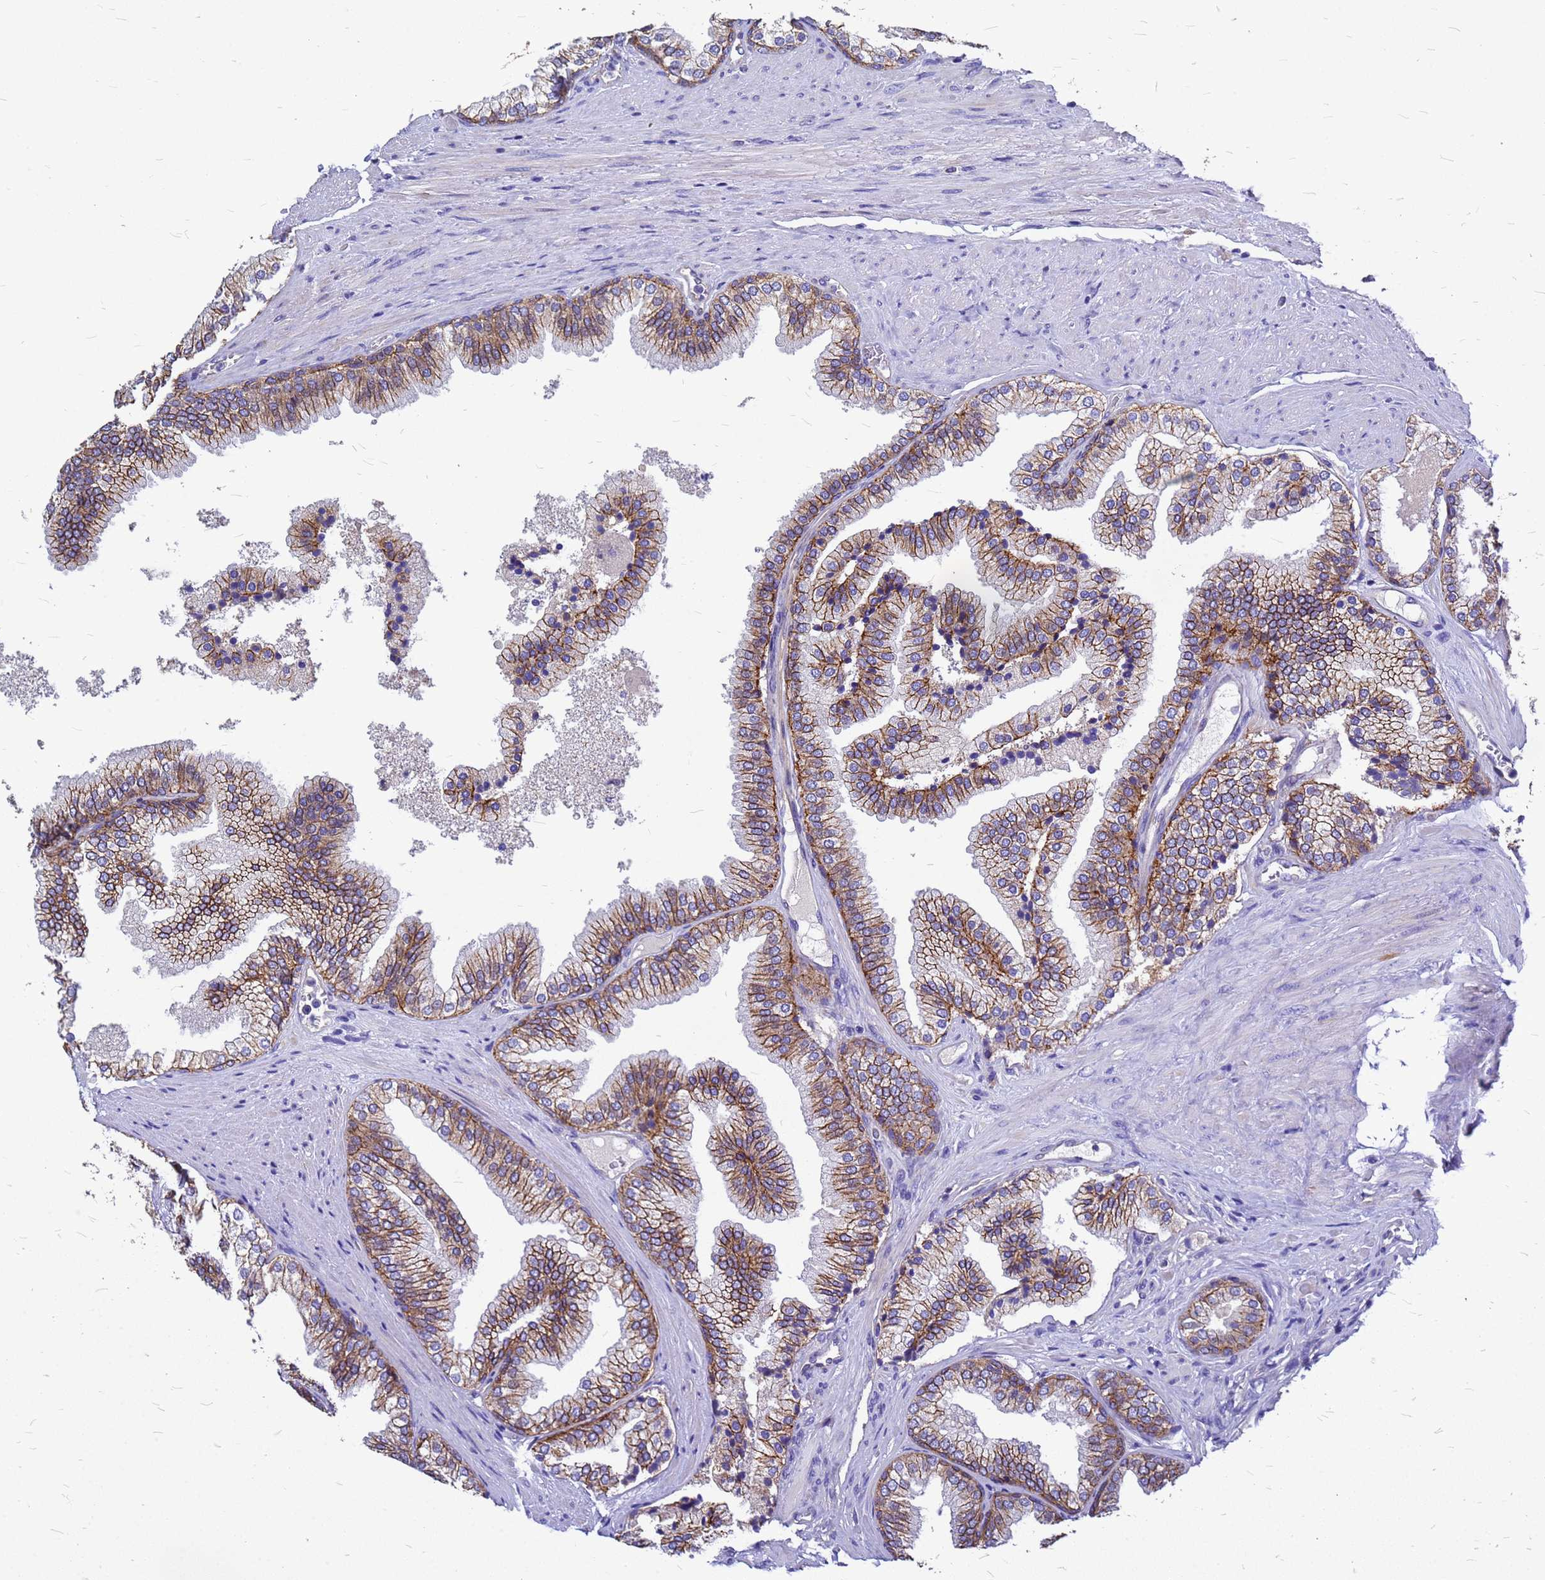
{"staining": {"intensity": "moderate", "quantity": "25%-75%", "location": "cytoplasmic/membranous"}, "tissue": "prostate", "cell_type": "Glandular cells", "image_type": "normal", "snomed": [{"axis": "morphology", "description": "Normal tissue, NOS"}, {"axis": "topography", "description": "Prostate"}], "caption": "This is an image of immunohistochemistry (IHC) staining of benign prostate, which shows moderate staining in the cytoplasmic/membranous of glandular cells.", "gene": "FBXW5", "patient": {"sex": "male", "age": 76}}